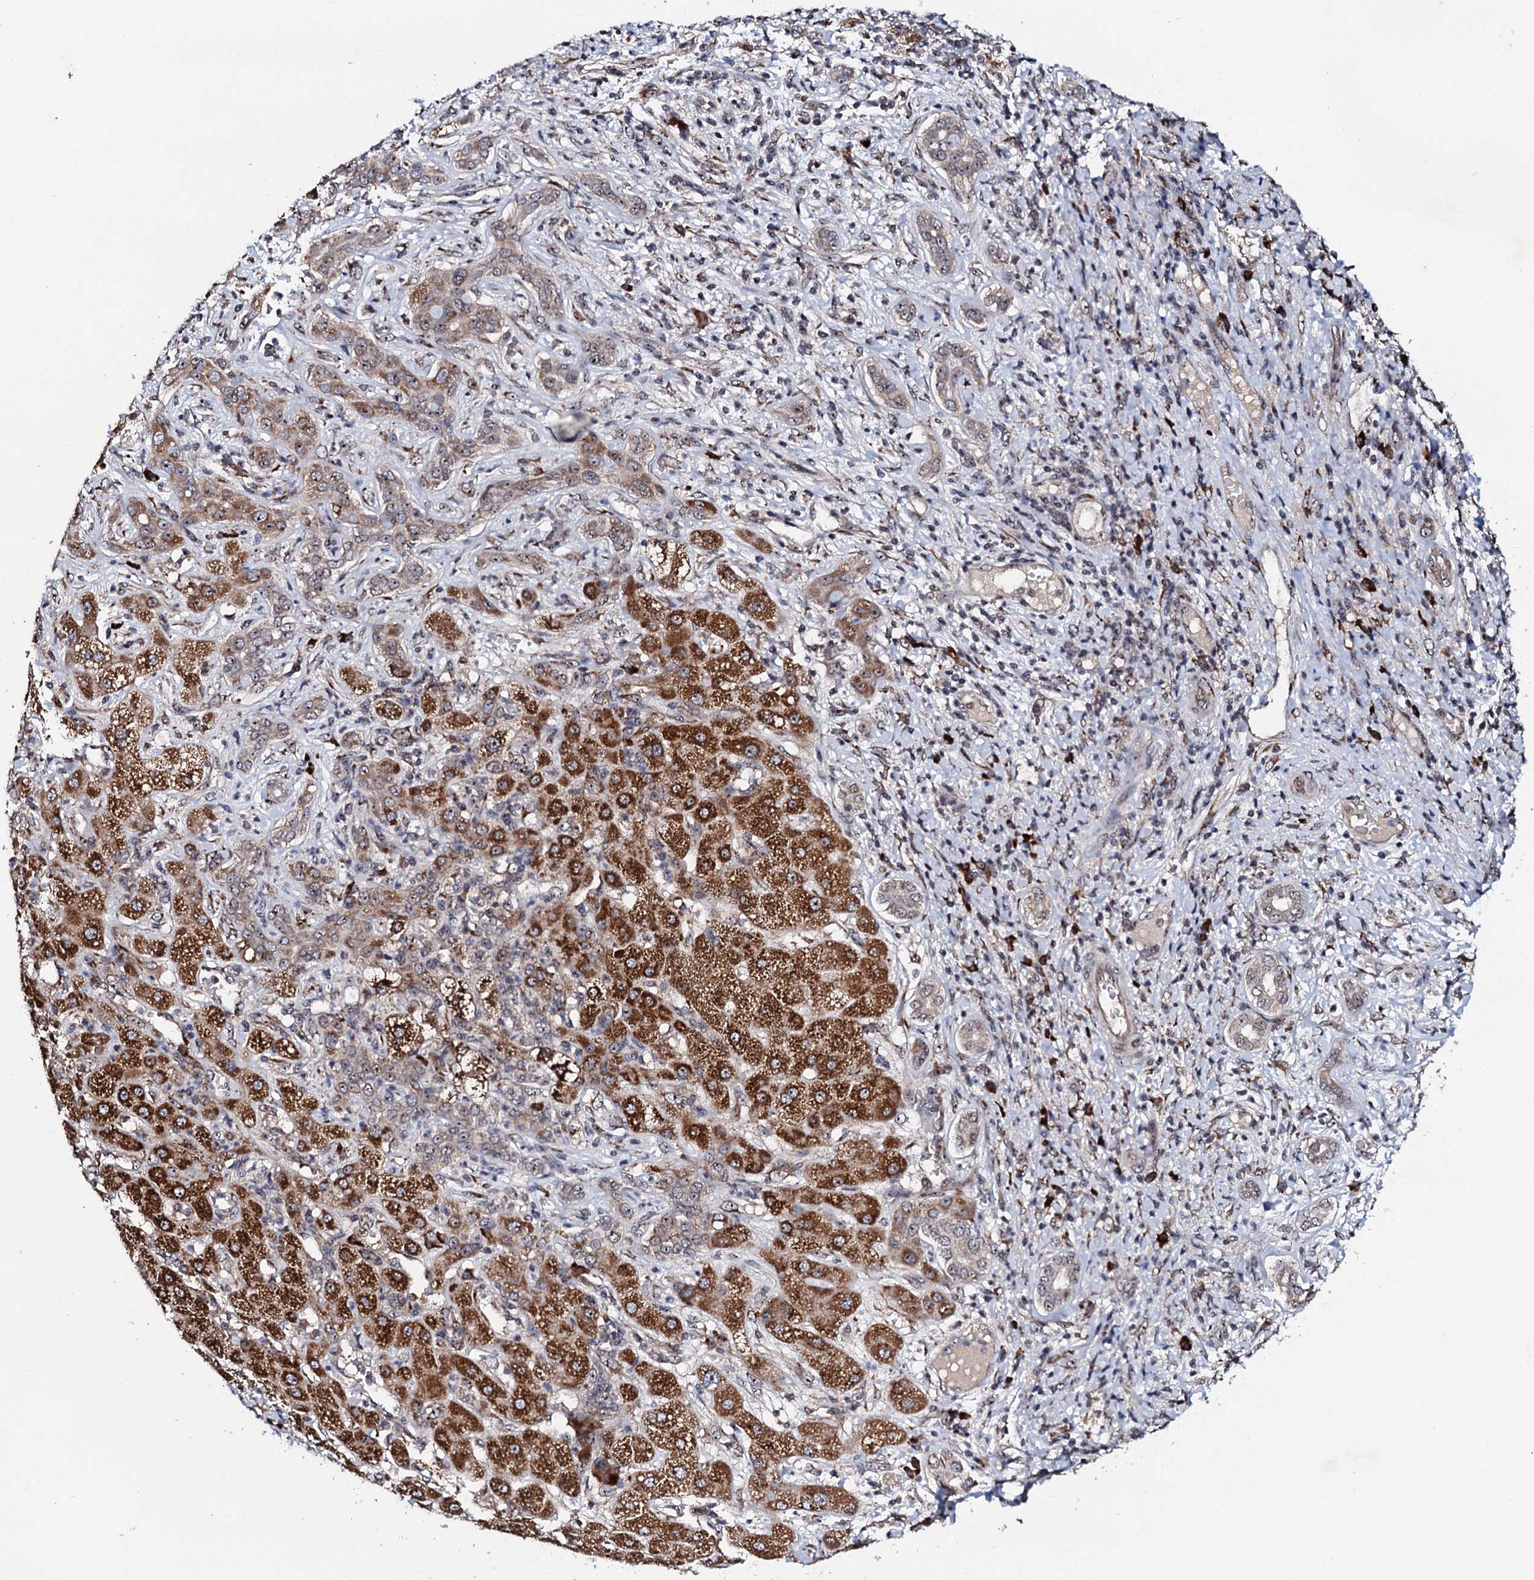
{"staining": {"intensity": "strong", "quantity": "25%-75%", "location": "cytoplasmic/membranous,nuclear"}, "tissue": "liver cancer", "cell_type": "Tumor cells", "image_type": "cancer", "snomed": [{"axis": "morphology", "description": "Carcinoma, Hepatocellular, NOS"}, {"axis": "topography", "description": "Liver"}], "caption": "A high amount of strong cytoplasmic/membranous and nuclear expression is identified in approximately 25%-75% of tumor cells in liver cancer tissue.", "gene": "FAM111A", "patient": {"sex": "male", "age": 65}}